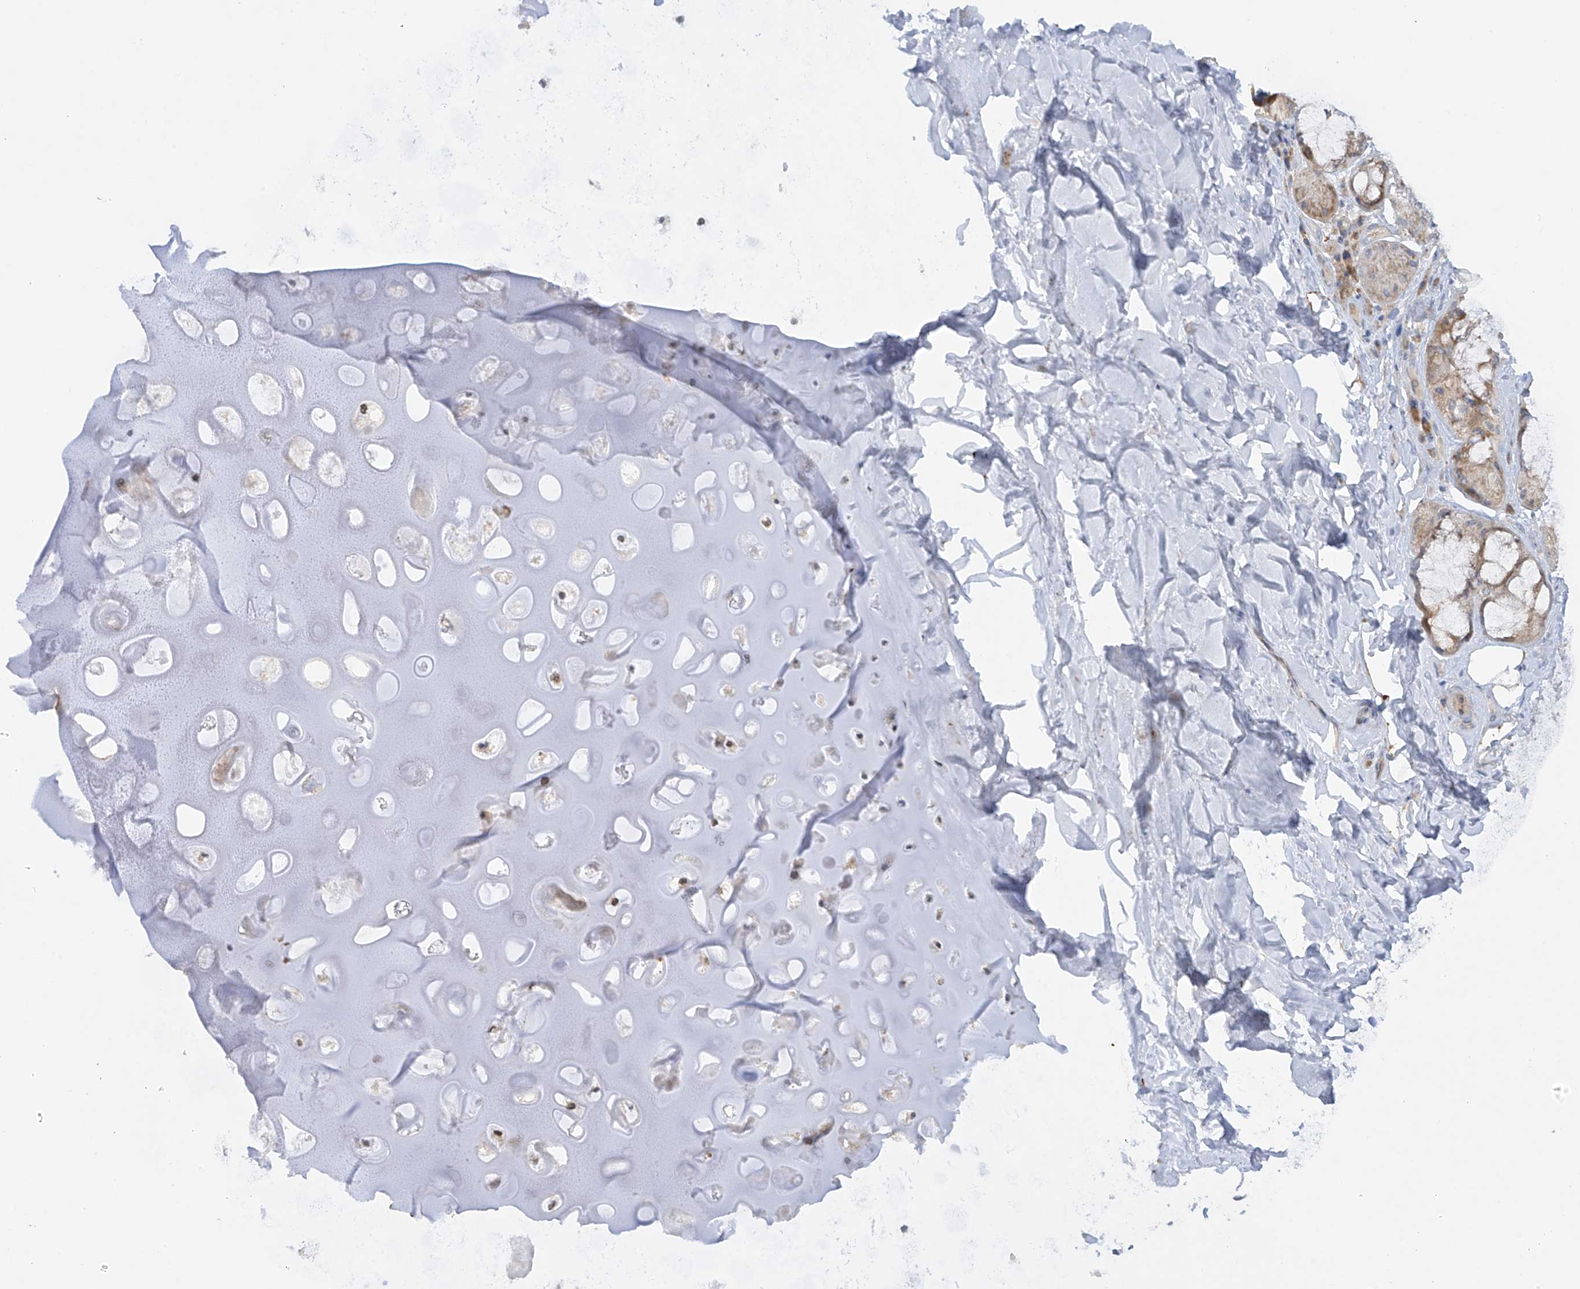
{"staining": {"intensity": "negative", "quantity": "none", "location": "none"}, "tissue": "adipose tissue", "cell_type": "Adipocytes", "image_type": "normal", "snomed": [{"axis": "morphology", "description": "Normal tissue, NOS"}, {"axis": "morphology", "description": "Squamous cell carcinoma, NOS"}, {"axis": "topography", "description": "Lymph node"}, {"axis": "topography", "description": "Bronchus"}, {"axis": "topography", "description": "Lung"}], "caption": "A histopathology image of adipose tissue stained for a protein exhibits no brown staining in adipocytes.", "gene": "METTL18", "patient": {"sex": "male", "age": 66}}